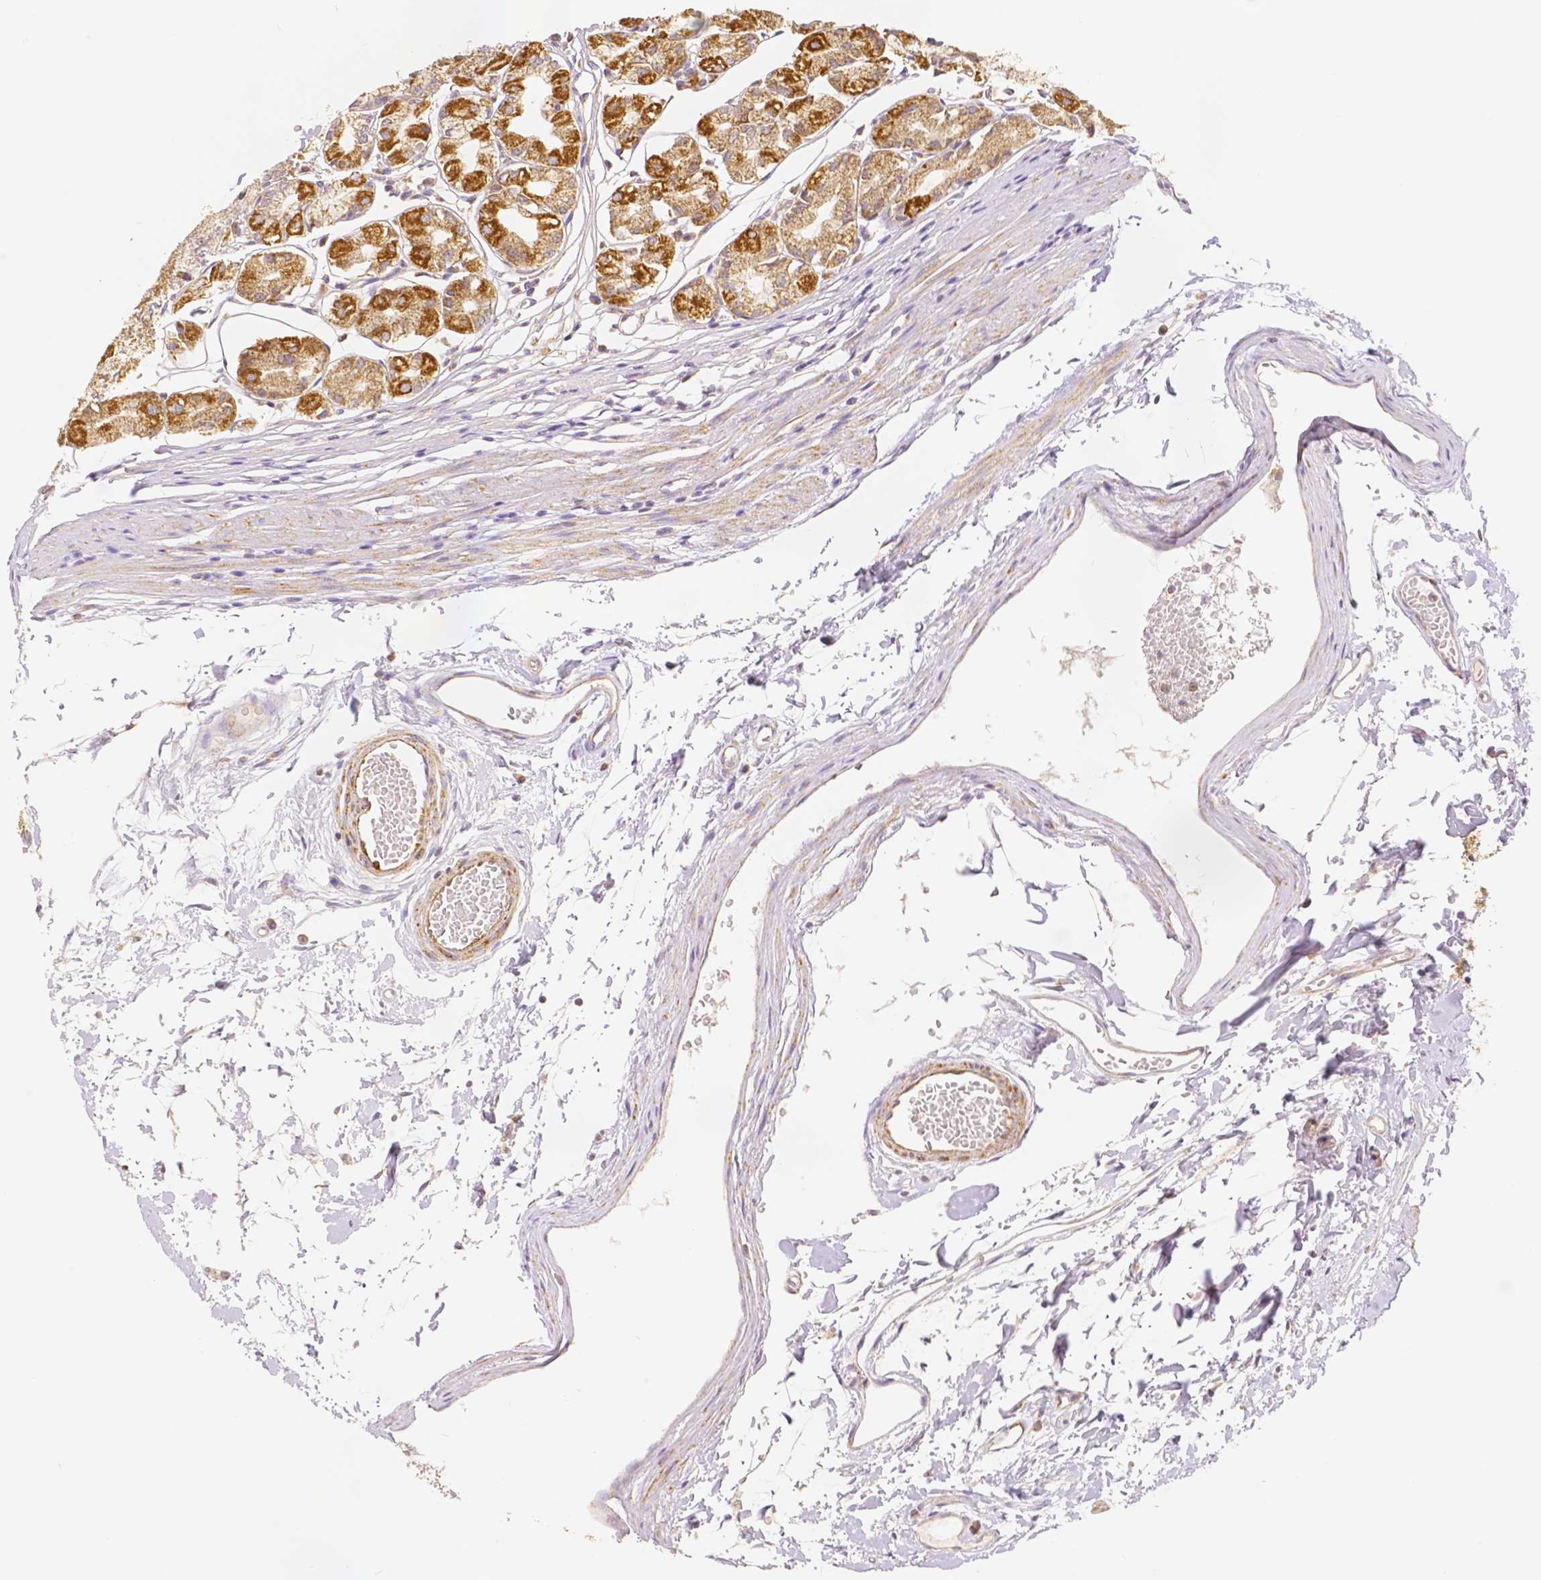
{"staining": {"intensity": "strong", "quantity": "<25%", "location": "cytoplasmic/membranous"}, "tissue": "stomach", "cell_type": "Glandular cells", "image_type": "normal", "snomed": [{"axis": "morphology", "description": "Normal tissue, NOS"}, {"axis": "topography", "description": "Stomach"}], "caption": "About <25% of glandular cells in unremarkable stomach demonstrate strong cytoplasmic/membranous protein positivity as visualized by brown immunohistochemical staining.", "gene": "RHOT1", "patient": {"sex": "male", "age": 55}}